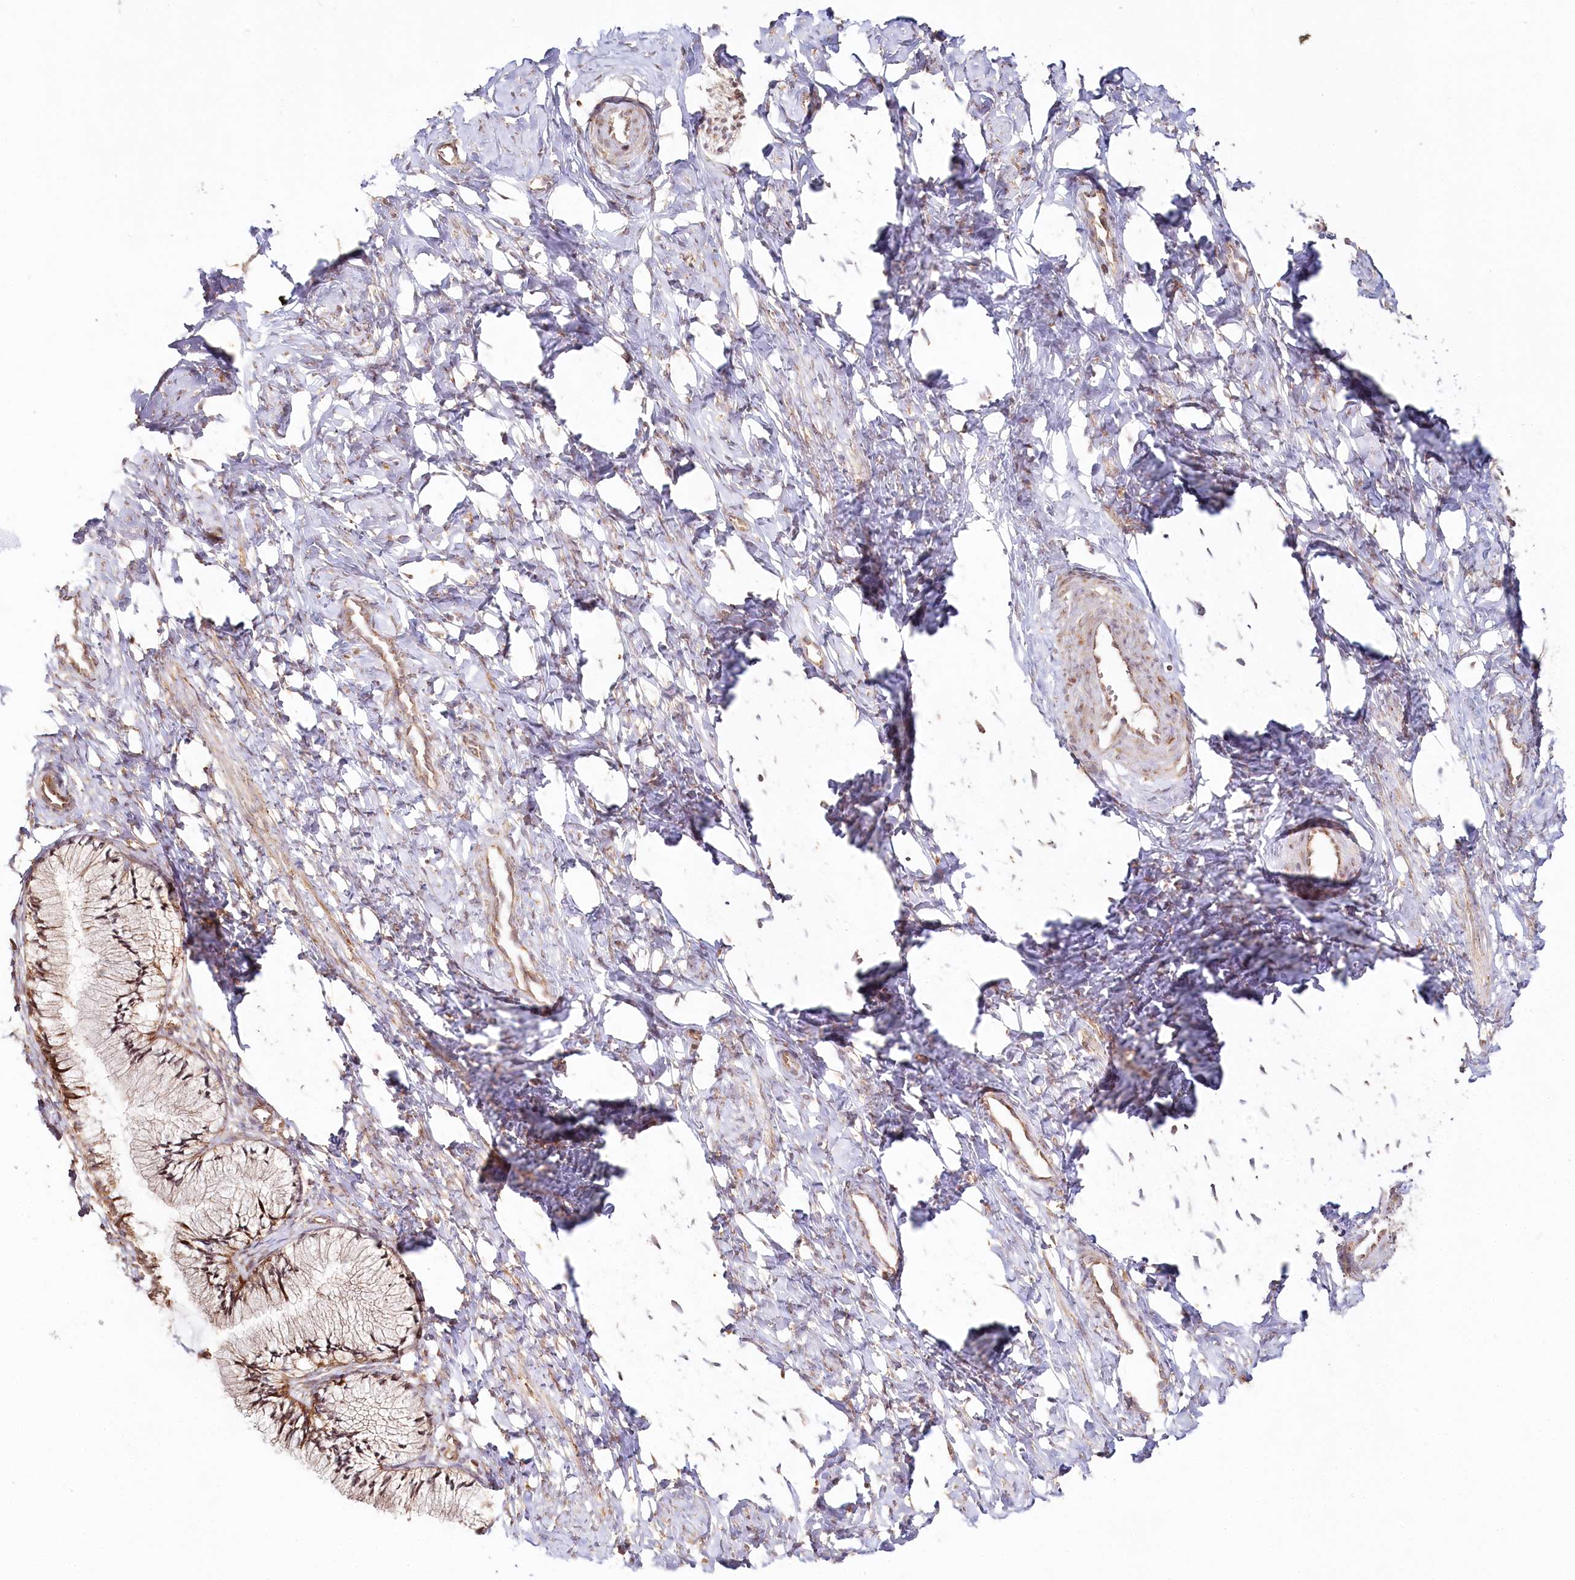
{"staining": {"intensity": "moderate", "quantity": ">75%", "location": "cytoplasmic/membranous"}, "tissue": "cervix", "cell_type": "Glandular cells", "image_type": "normal", "snomed": [{"axis": "morphology", "description": "Normal tissue, NOS"}, {"axis": "topography", "description": "Cervix"}], "caption": "Moderate cytoplasmic/membranous expression for a protein is identified in approximately >75% of glandular cells of benign cervix using immunohistochemistry (IHC).", "gene": "OTUD4", "patient": {"sex": "female", "age": 27}}